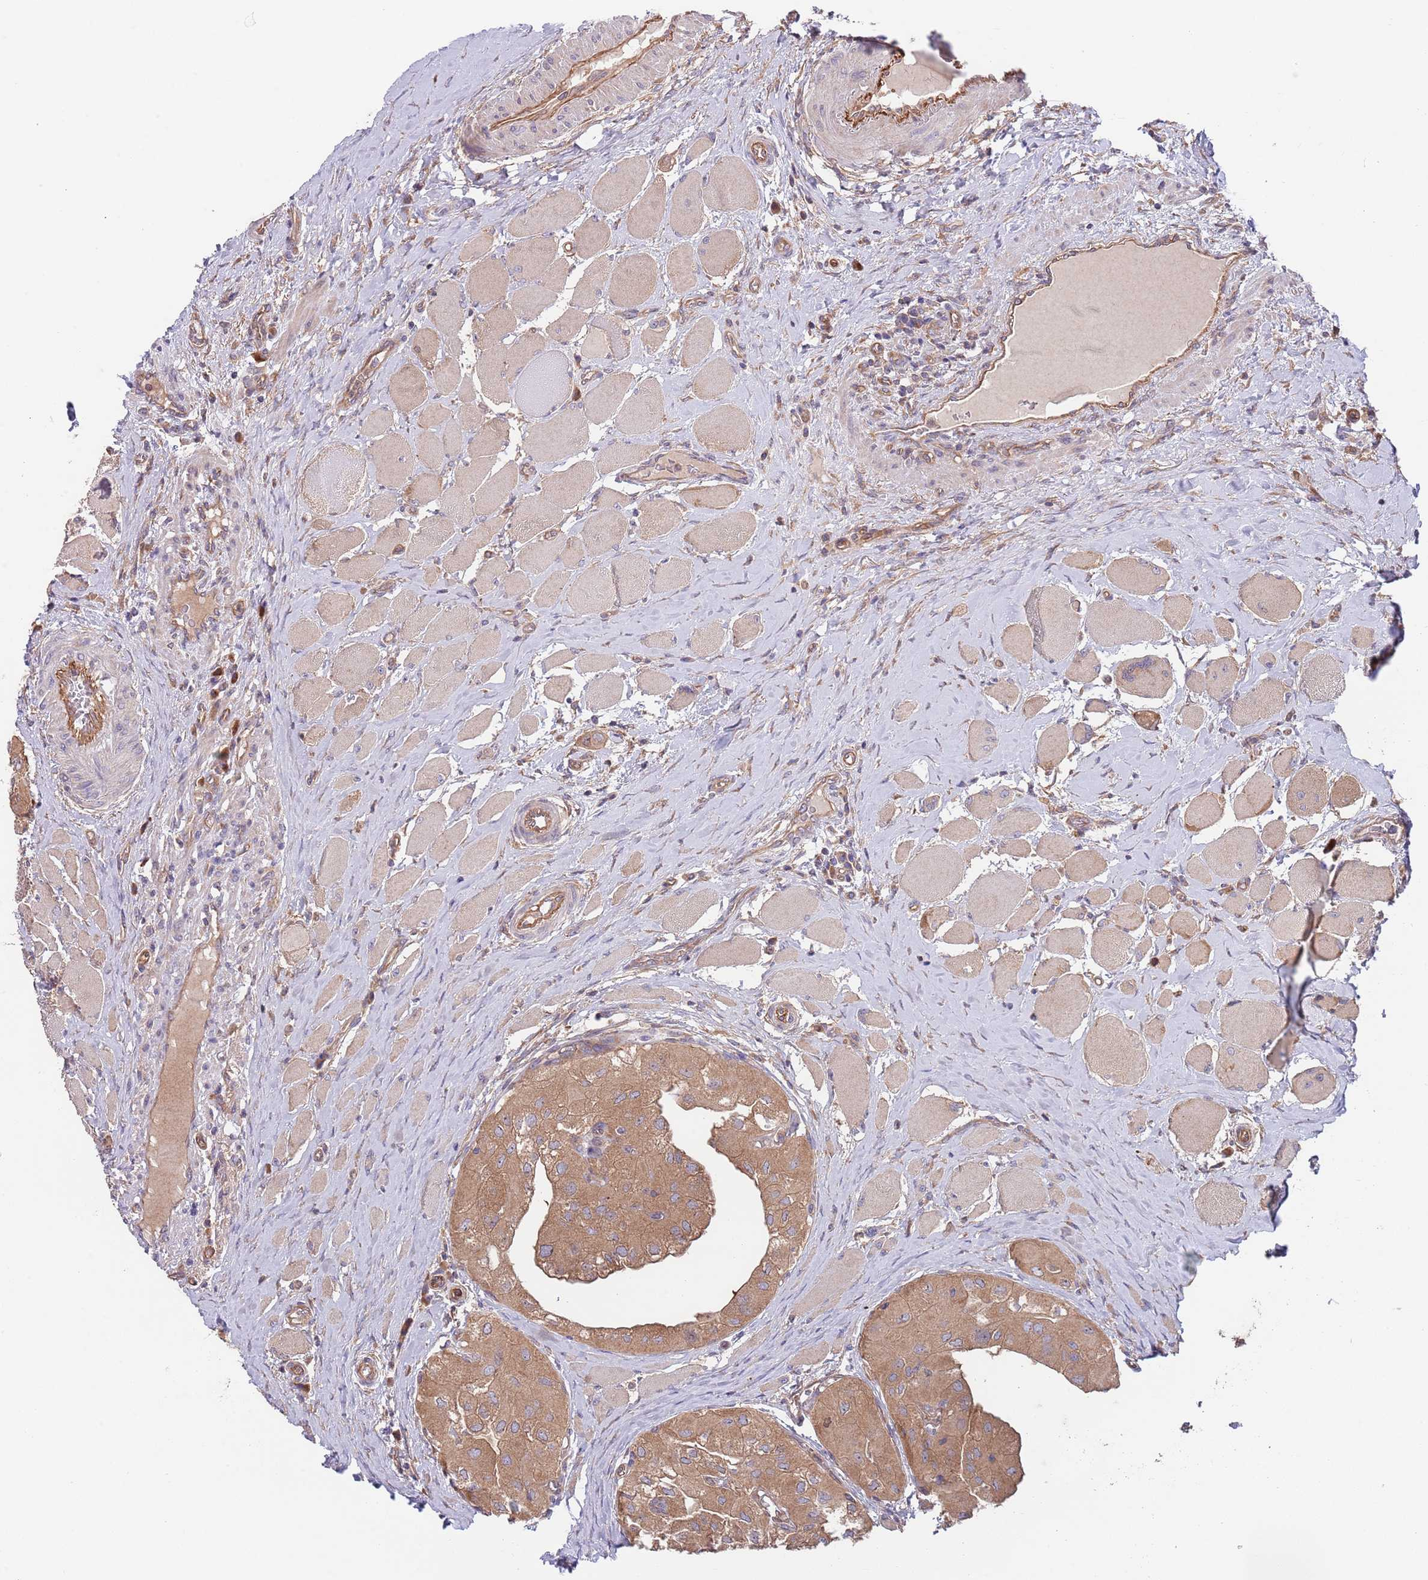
{"staining": {"intensity": "moderate", "quantity": ">75%", "location": "cytoplasmic/membranous"}, "tissue": "thyroid cancer", "cell_type": "Tumor cells", "image_type": "cancer", "snomed": [{"axis": "morphology", "description": "Papillary adenocarcinoma, NOS"}, {"axis": "topography", "description": "Thyroid gland"}], "caption": "An IHC photomicrograph of neoplastic tissue is shown. Protein staining in brown labels moderate cytoplasmic/membranous positivity in thyroid cancer within tumor cells. The protein is stained brown, and the nuclei are stained in blue (DAB (3,3'-diaminobenzidine) IHC with brightfield microscopy, high magnification).", "gene": "EIF3F", "patient": {"sex": "female", "age": 59}}